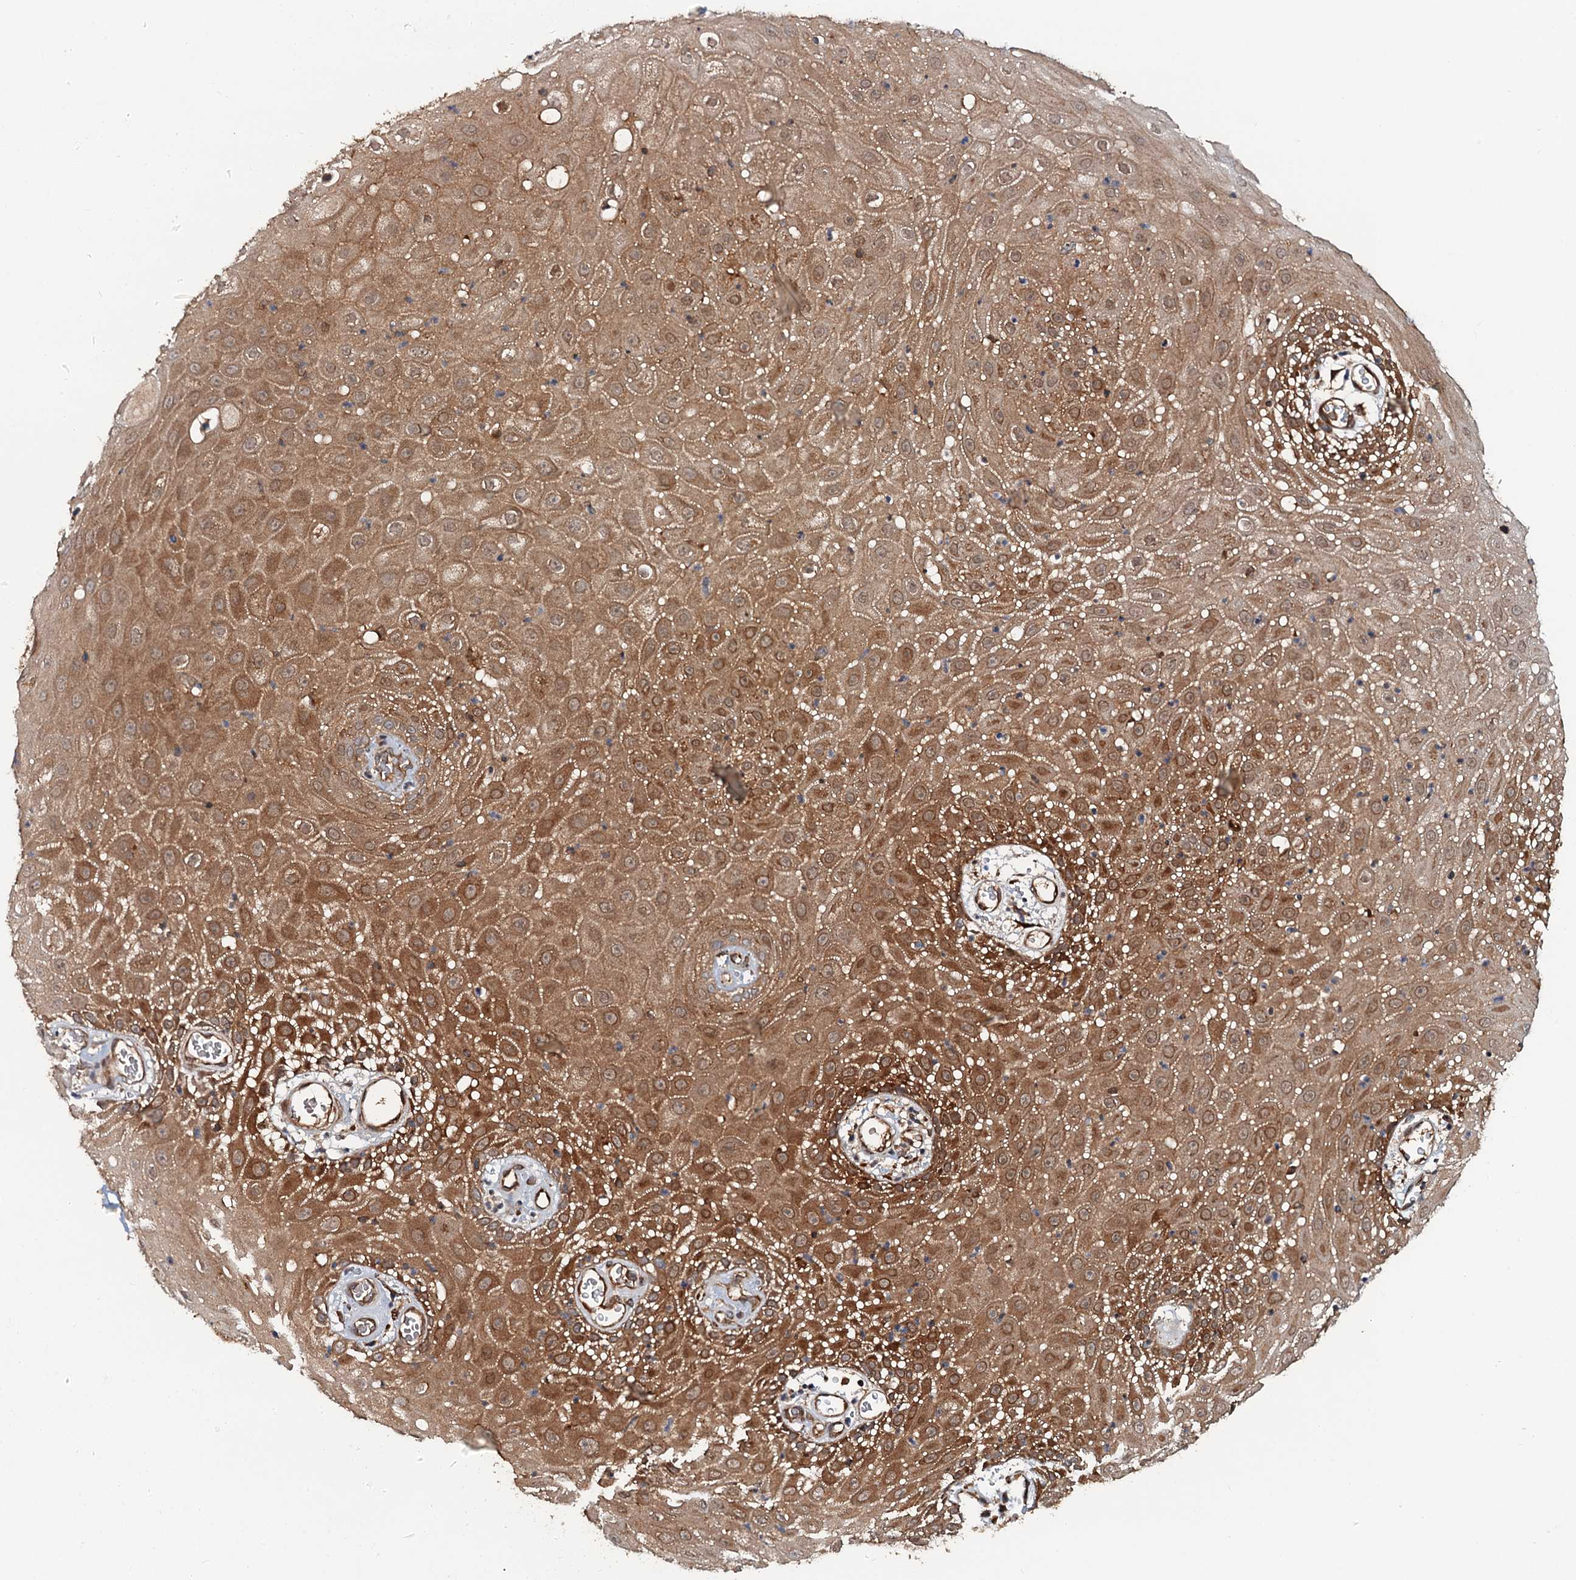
{"staining": {"intensity": "strong", "quantity": "25%-75%", "location": "cytoplasmic/membranous"}, "tissue": "oral mucosa", "cell_type": "Squamous epithelial cells", "image_type": "normal", "snomed": [{"axis": "morphology", "description": "Normal tissue, NOS"}, {"axis": "topography", "description": "Skeletal muscle"}, {"axis": "topography", "description": "Oral tissue"}, {"axis": "topography", "description": "Salivary gland"}, {"axis": "topography", "description": "Peripheral nerve tissue"}], "caption": "Protein staining exhibits strong cytoplasmic/membranous staining in approximately 25%-75% of squamous epithelial cells in unremarkable oral mucosa. Ihc stains the protein in brown and the nuclei are stained blue.", "gene": "AAGAB", "patient": {"sex": "male", "age": 54}}